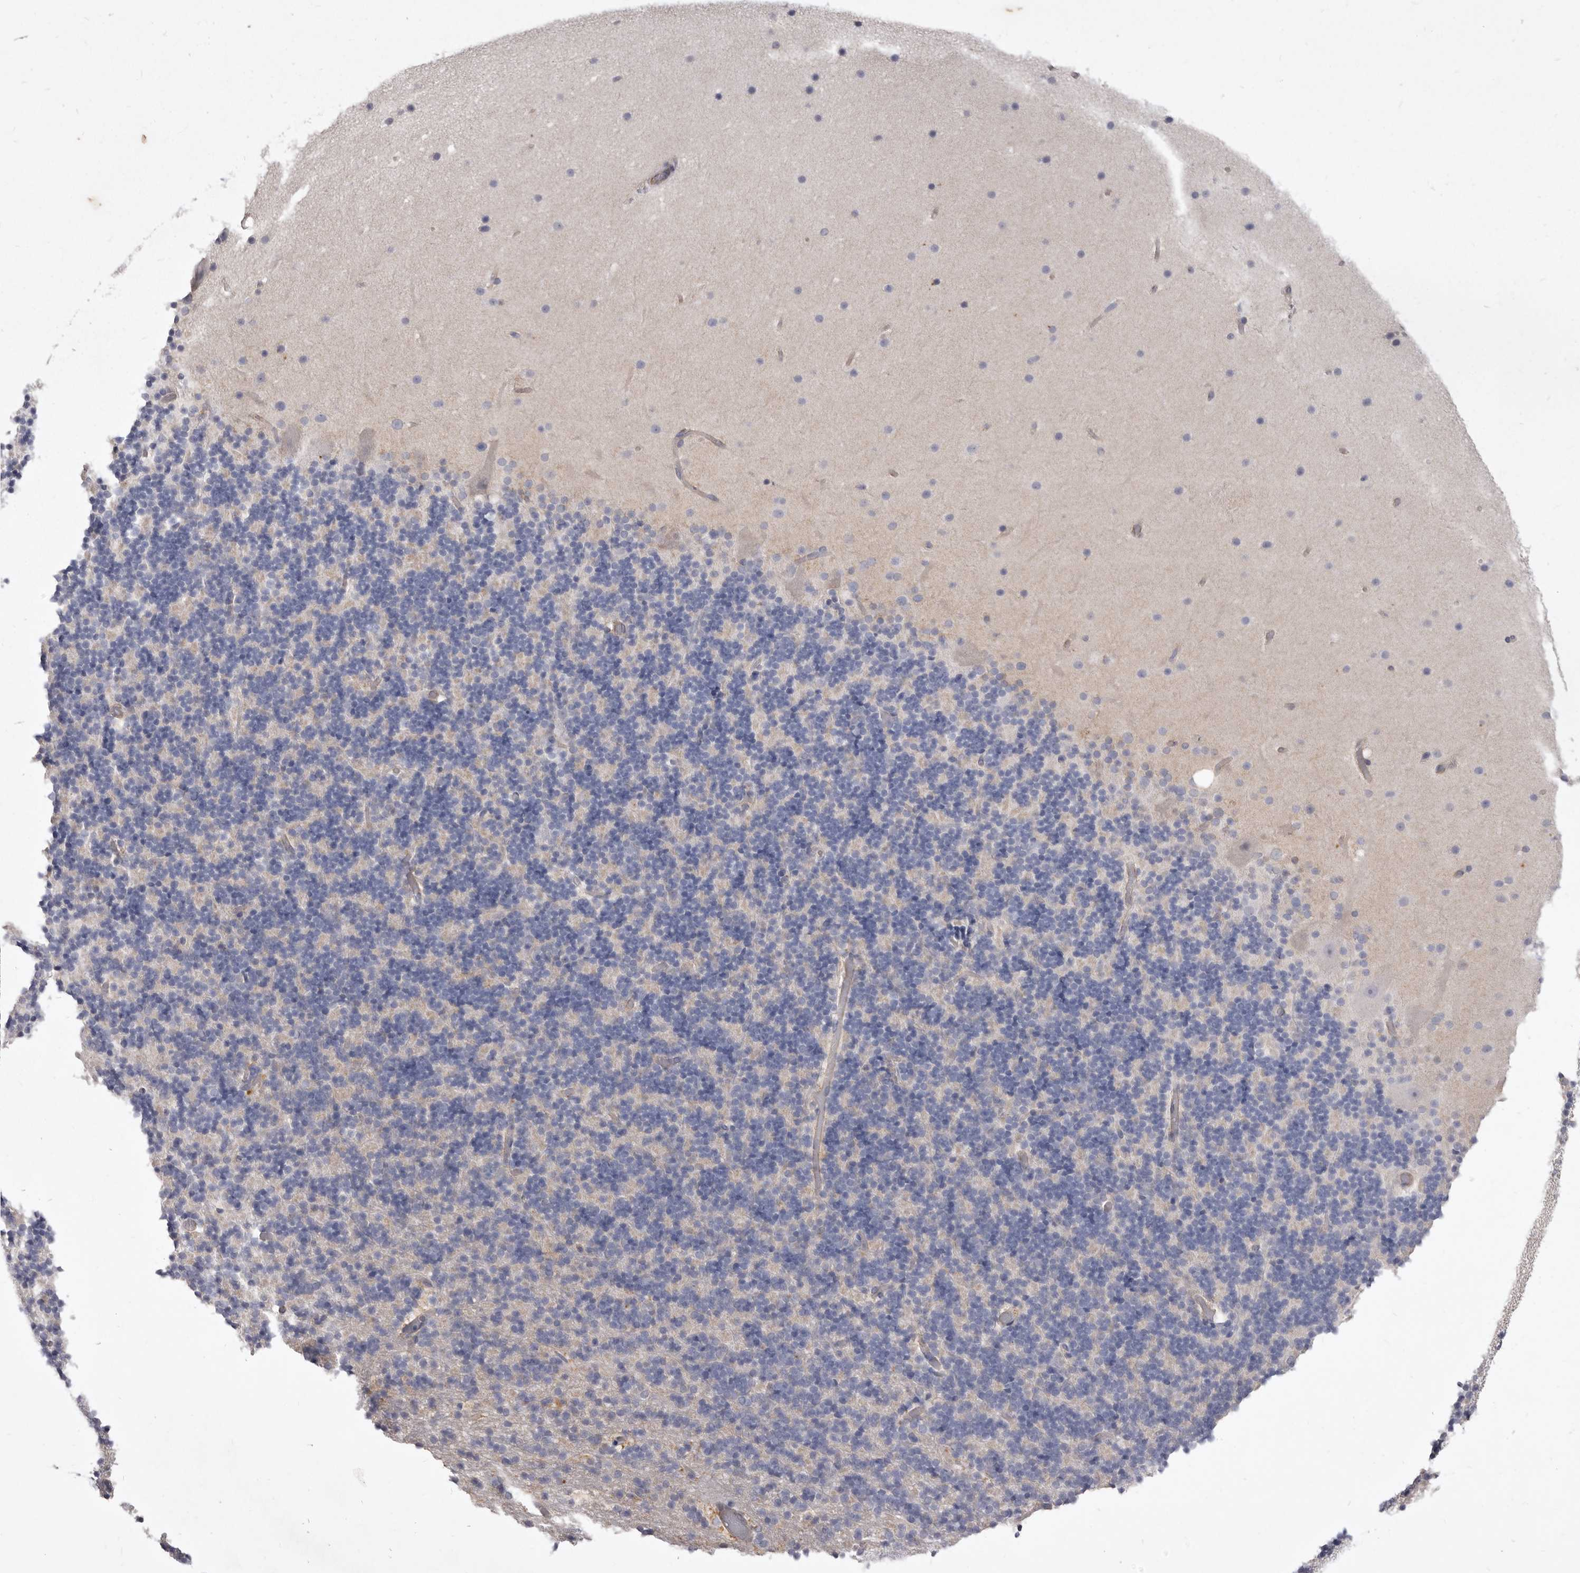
{"staining": {"intensity": "negative", "quantity": "none", "location": "none"}, "tissue": "cerebellum", "cell_type": "Cells in granular layer", "image_type": "normal", "snomed": [{"axis": "morphology", "description": "Normal tissue, NOS"}, {"axis": "topography", "description": "Cerebellum"}], "caption": "Micrograph shows no significant protein positivity in cells in granular layer of normal cerebellum.", "gene": "P2RX6", "patient": {"sex": "male", "age": 57}}